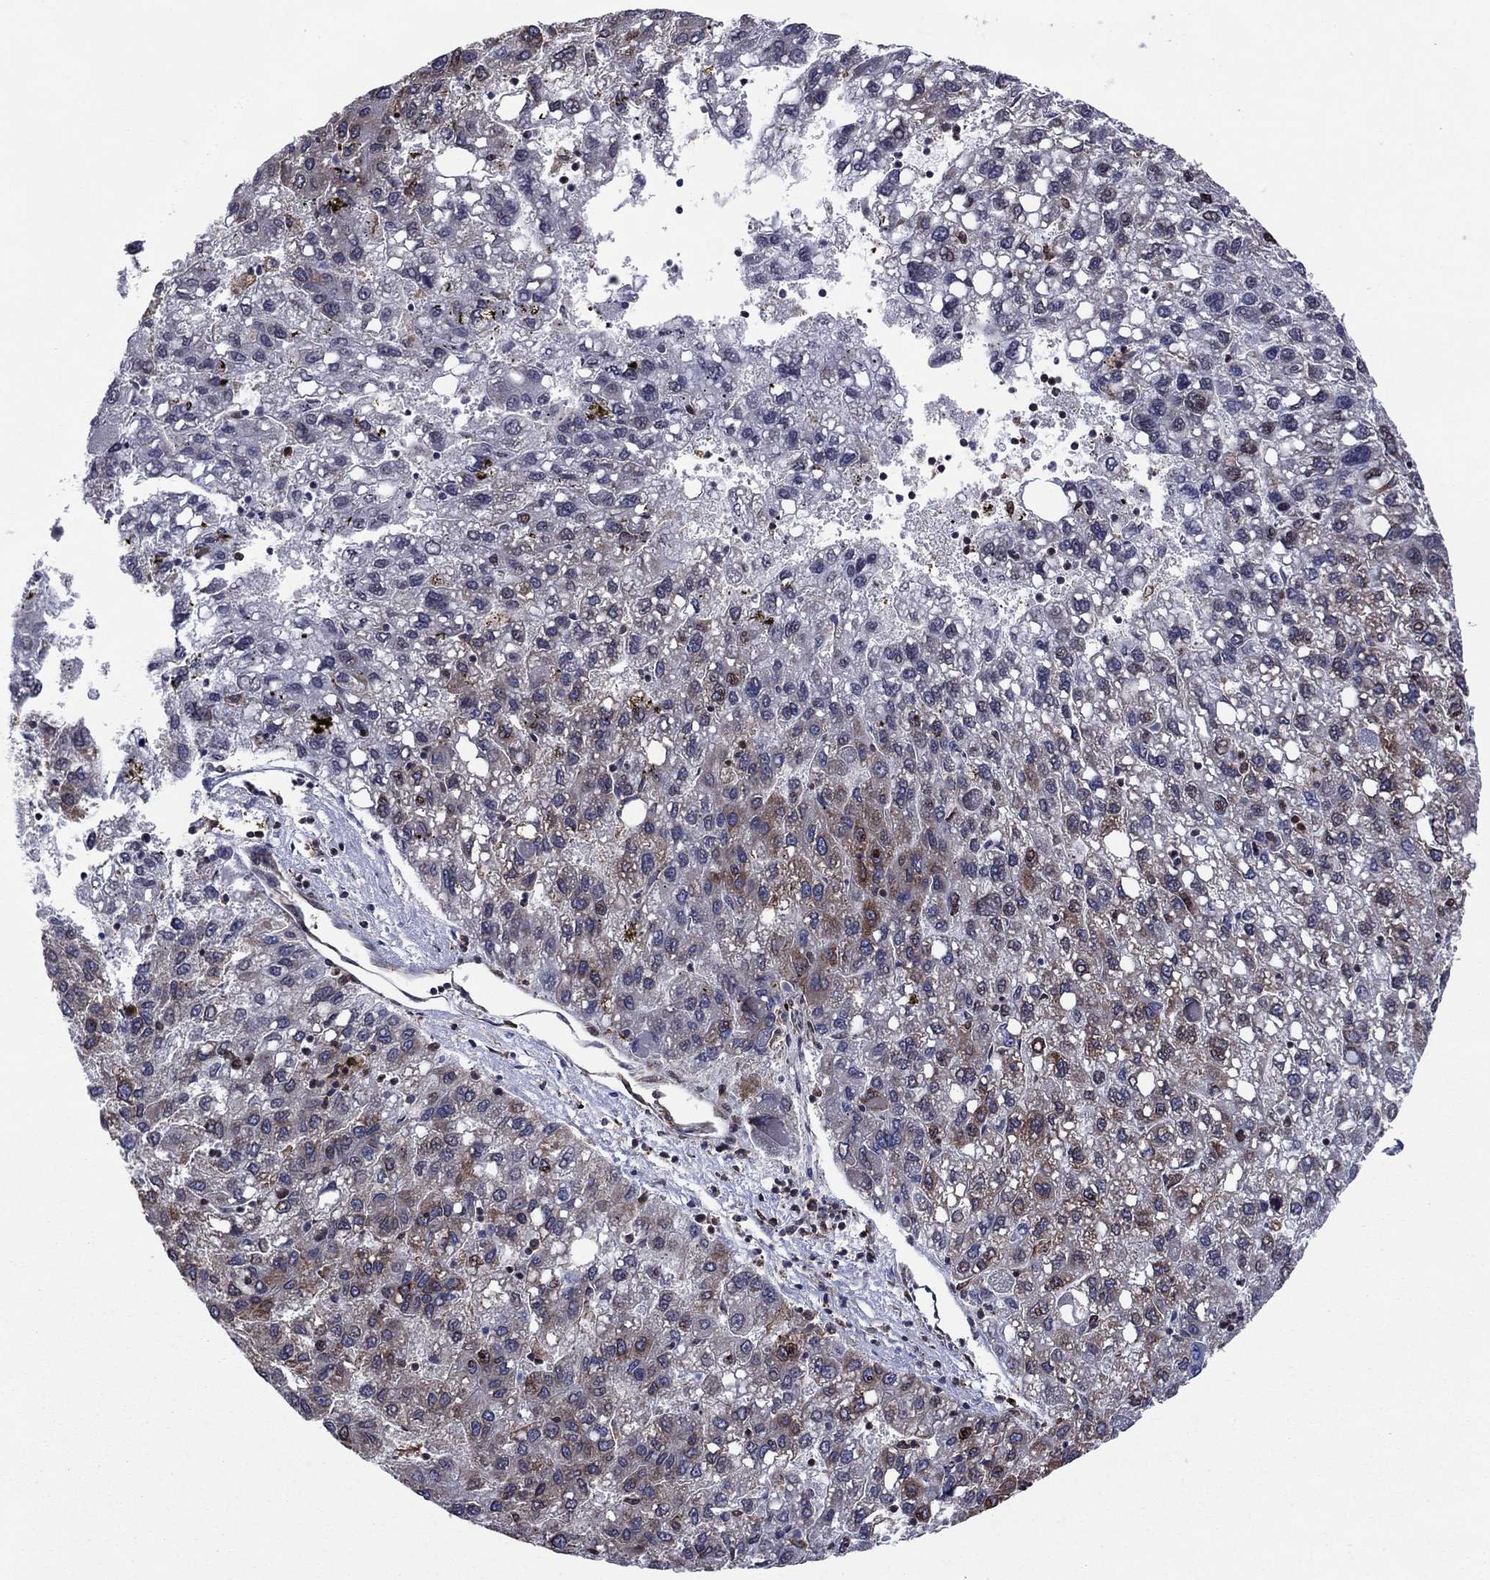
{"staining": {"intensity": "moderate", "quantity": "<25%", "location": "cytoplasmic/membranous"}, "tissue": "liver cancer", "cell_type": "Tumor cells", "image_type": "cancer", "snomed": [{"axis": "morphology", "description": "Carcinoma, Hepatocellular, NOS"}, {"axis": "topography", "description": "Liver"}], "caption": "Human liver cancer stained with a brown dye reveals moderate cytoplasmic/membranous positive expression in approximately <25% of tumor cells.", "gene": "YBX1", "patient": {"sex": "female", "age": 82}}